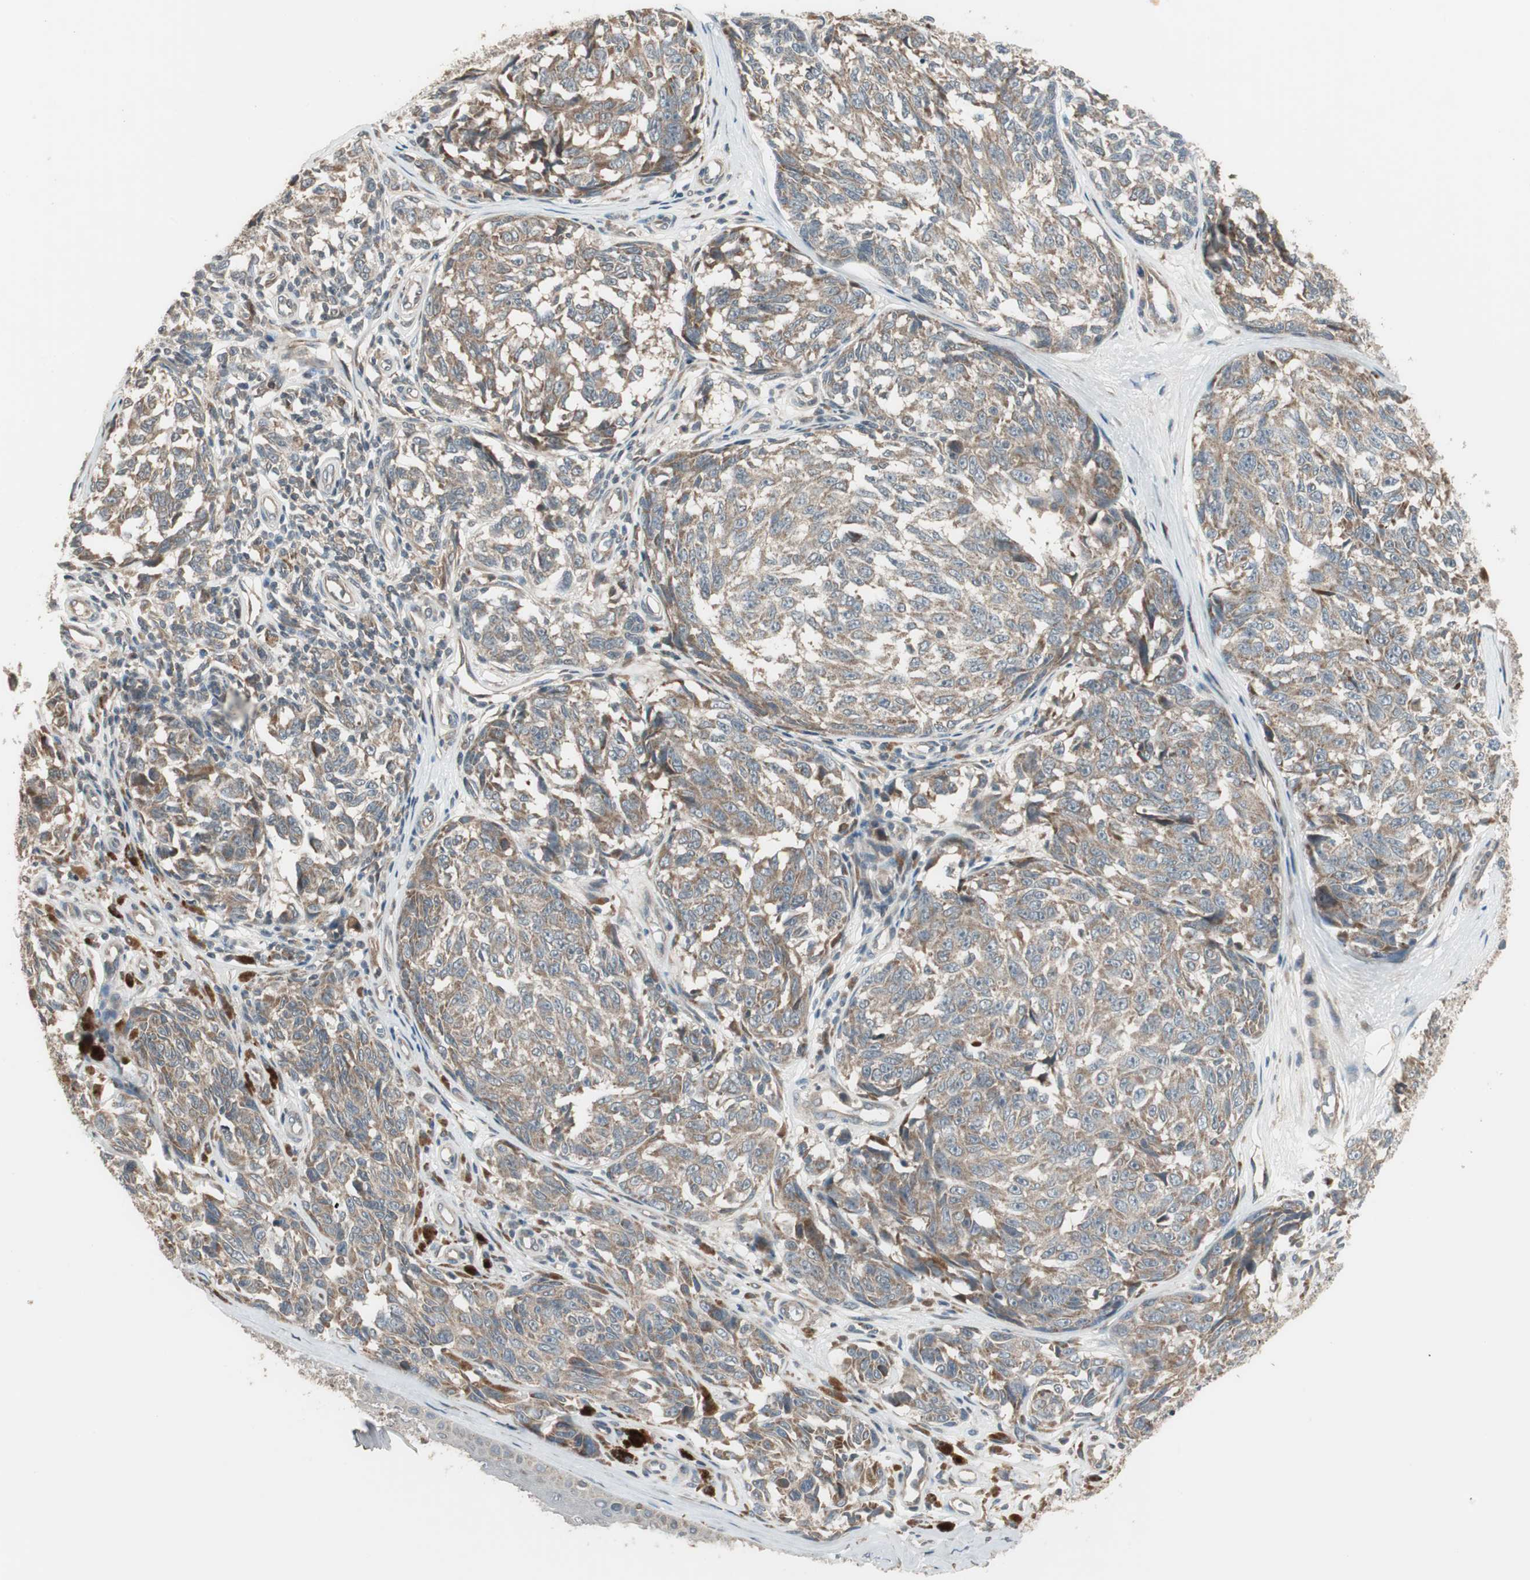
{"staining": {"intensity": "weak", "quantity": ">75%", "location": "cytoplasmic/membranous"}, "tissue": "melanoma", "cell_type": "Tumor cells", "image_type": "cancer", "snomed": [{"axis": "morphology", "description": "Malignant melanoma, NOS"}, {"axis": "topography", "description": "Skin"}], "caption": "Weak cytoplasmic/membranous positivity is present in approximately >75% of tumor cells in melanoma.", "gene": "SFRP1", "patient": {"sex": "female", "age": 64}}